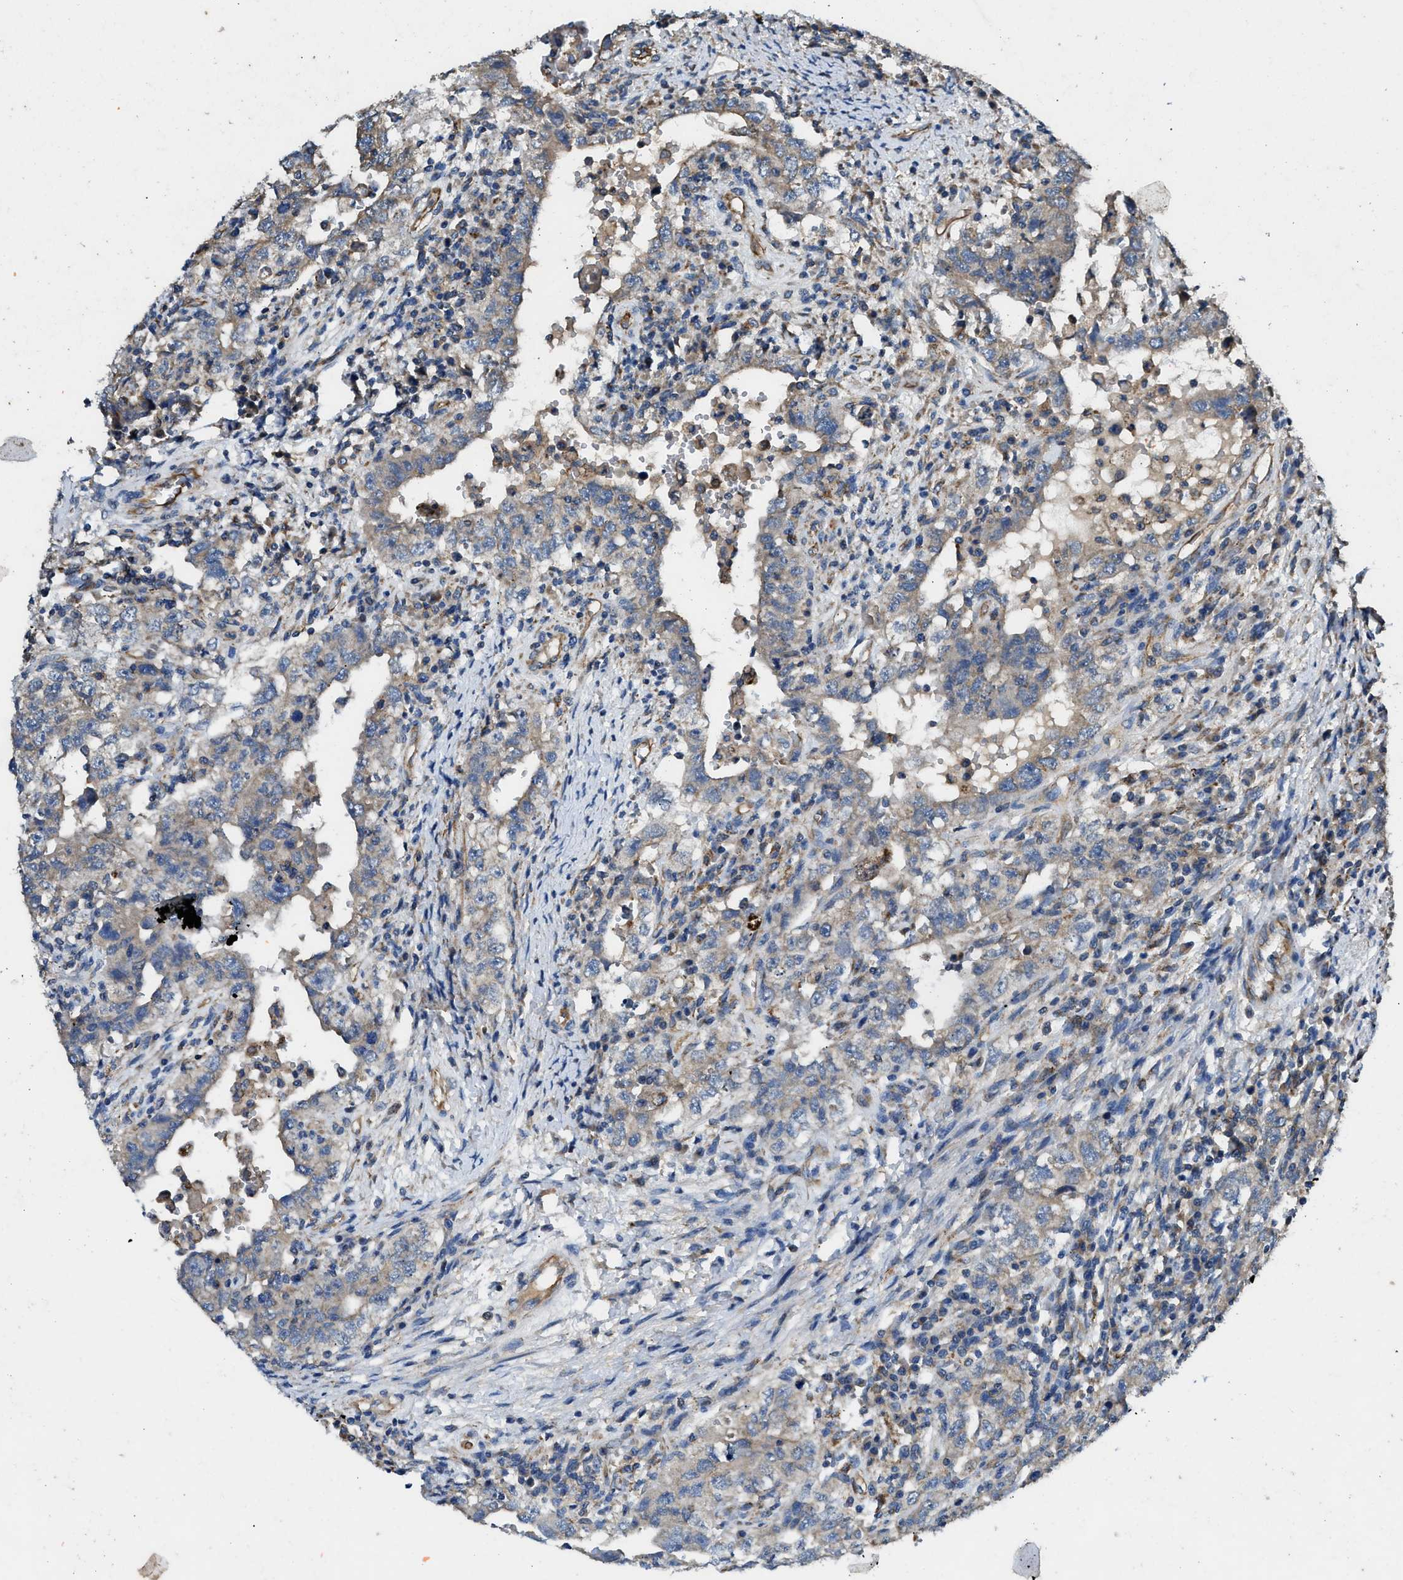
{"staining": {"intensity": "weak", "quantity": ">75%", "location": "cytoplasmic/membranous"}, "tissue": "testis cancer", "cell_type": "Tumor cells", "image_type": "cancer", "snomed": [{"axis": "morphology", "description": "Carcinoma, Embryonal, NOS"}, {"axis": "topography", "description": "Testis"}], "caption": "IHC of testis cancer shows low levels of weak cytoplasmic/membranous staining in approximately >75% of tumor cells.", "gene": "CDK15", "patient": {"sex": "male", "age": 26}}